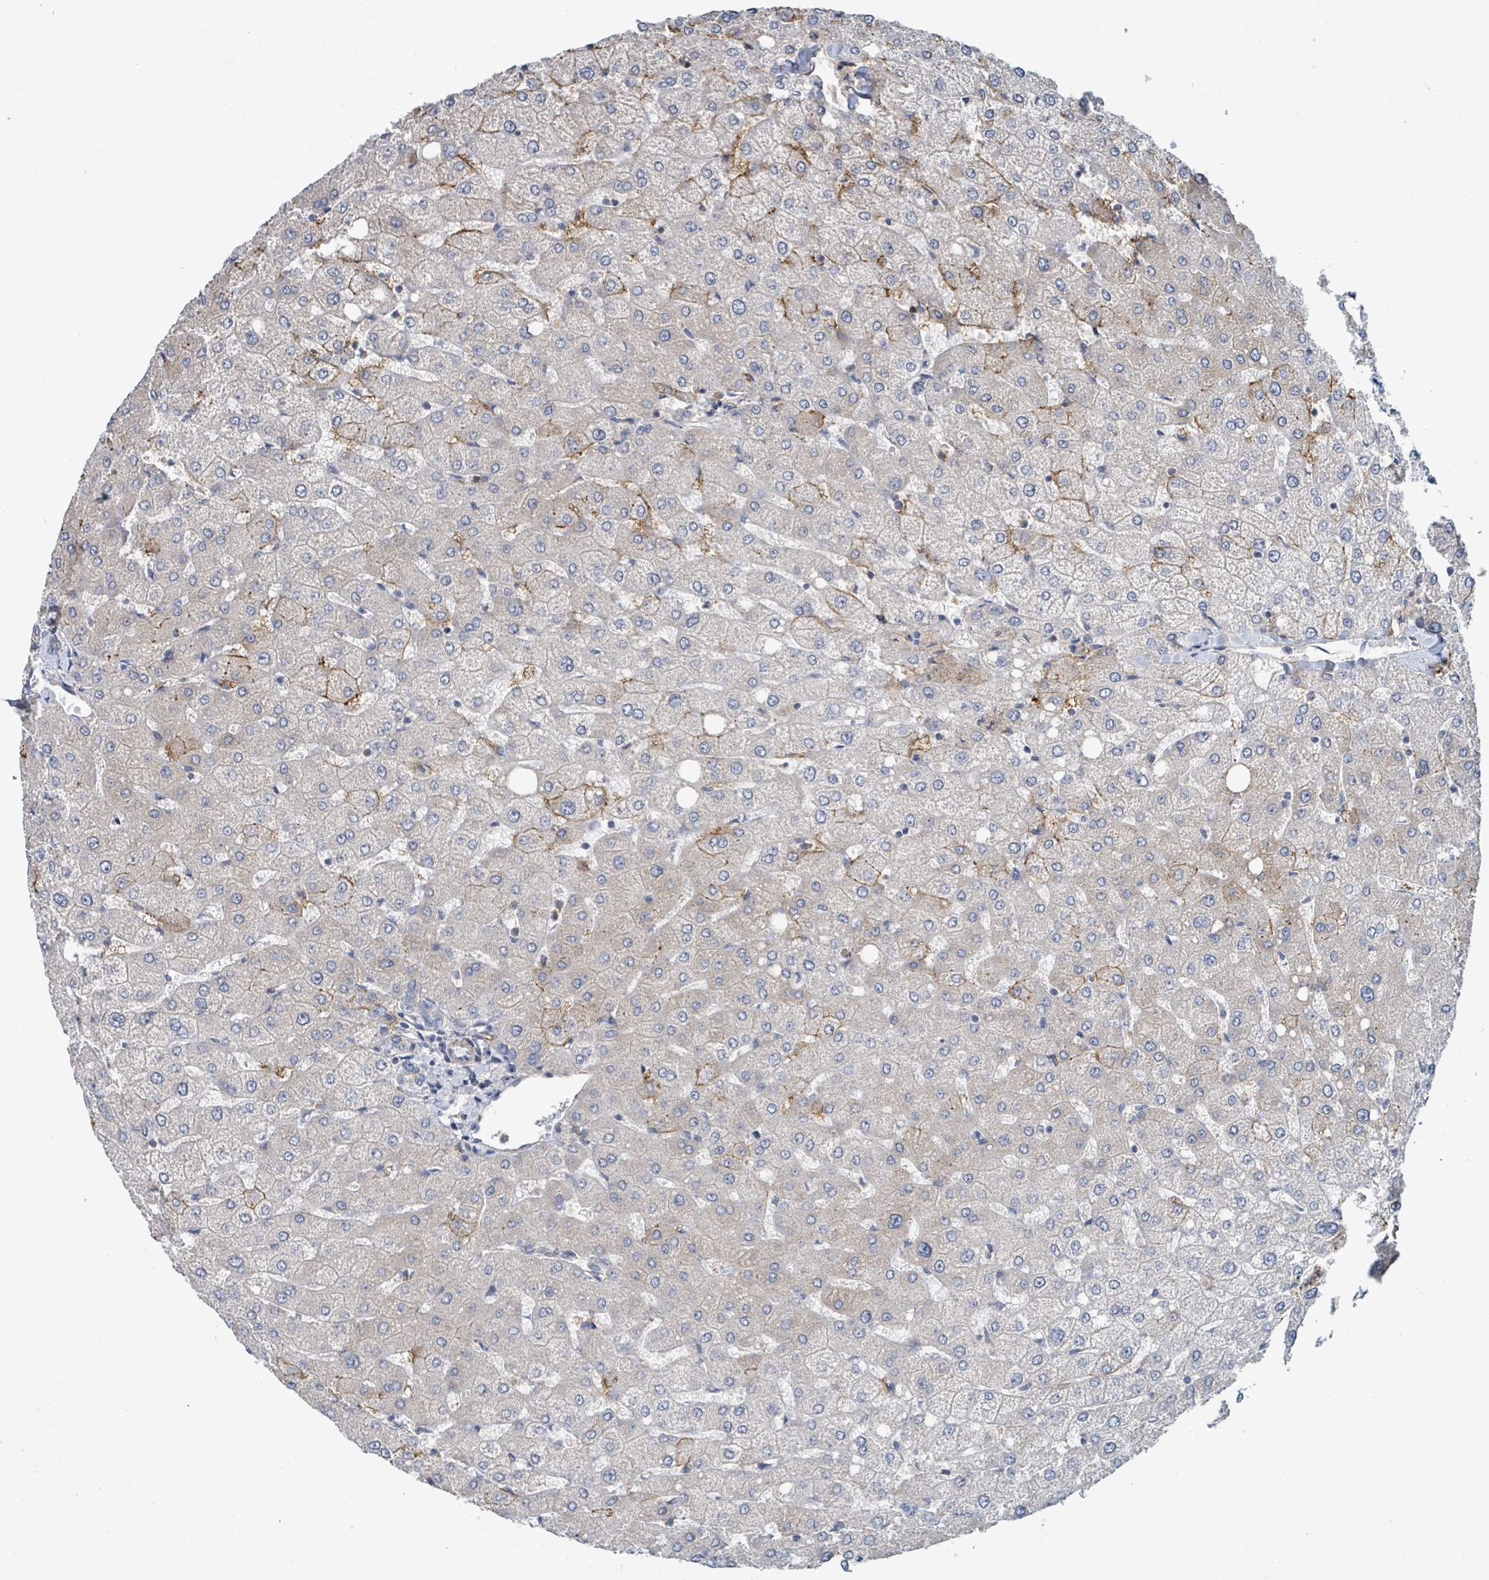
{"staining": {"intensity": "negative", "quantity": "none", "location": "none"}, "tissue": "liver", "cell_type": "Cholangiocytes", "image_type": "normal", "snomed": [{"axis": "morphology", "description": "Normal tissue, NOS"}, {"axis": "topography", "description": "Liver"}], "caption": "Immunohistochemistry of benign human liver reveals no expression in cholangiocytes. Nuclei are stained in blue.", "gene": "LRRC42", "patient": {"sex": "female", "age": 54}}